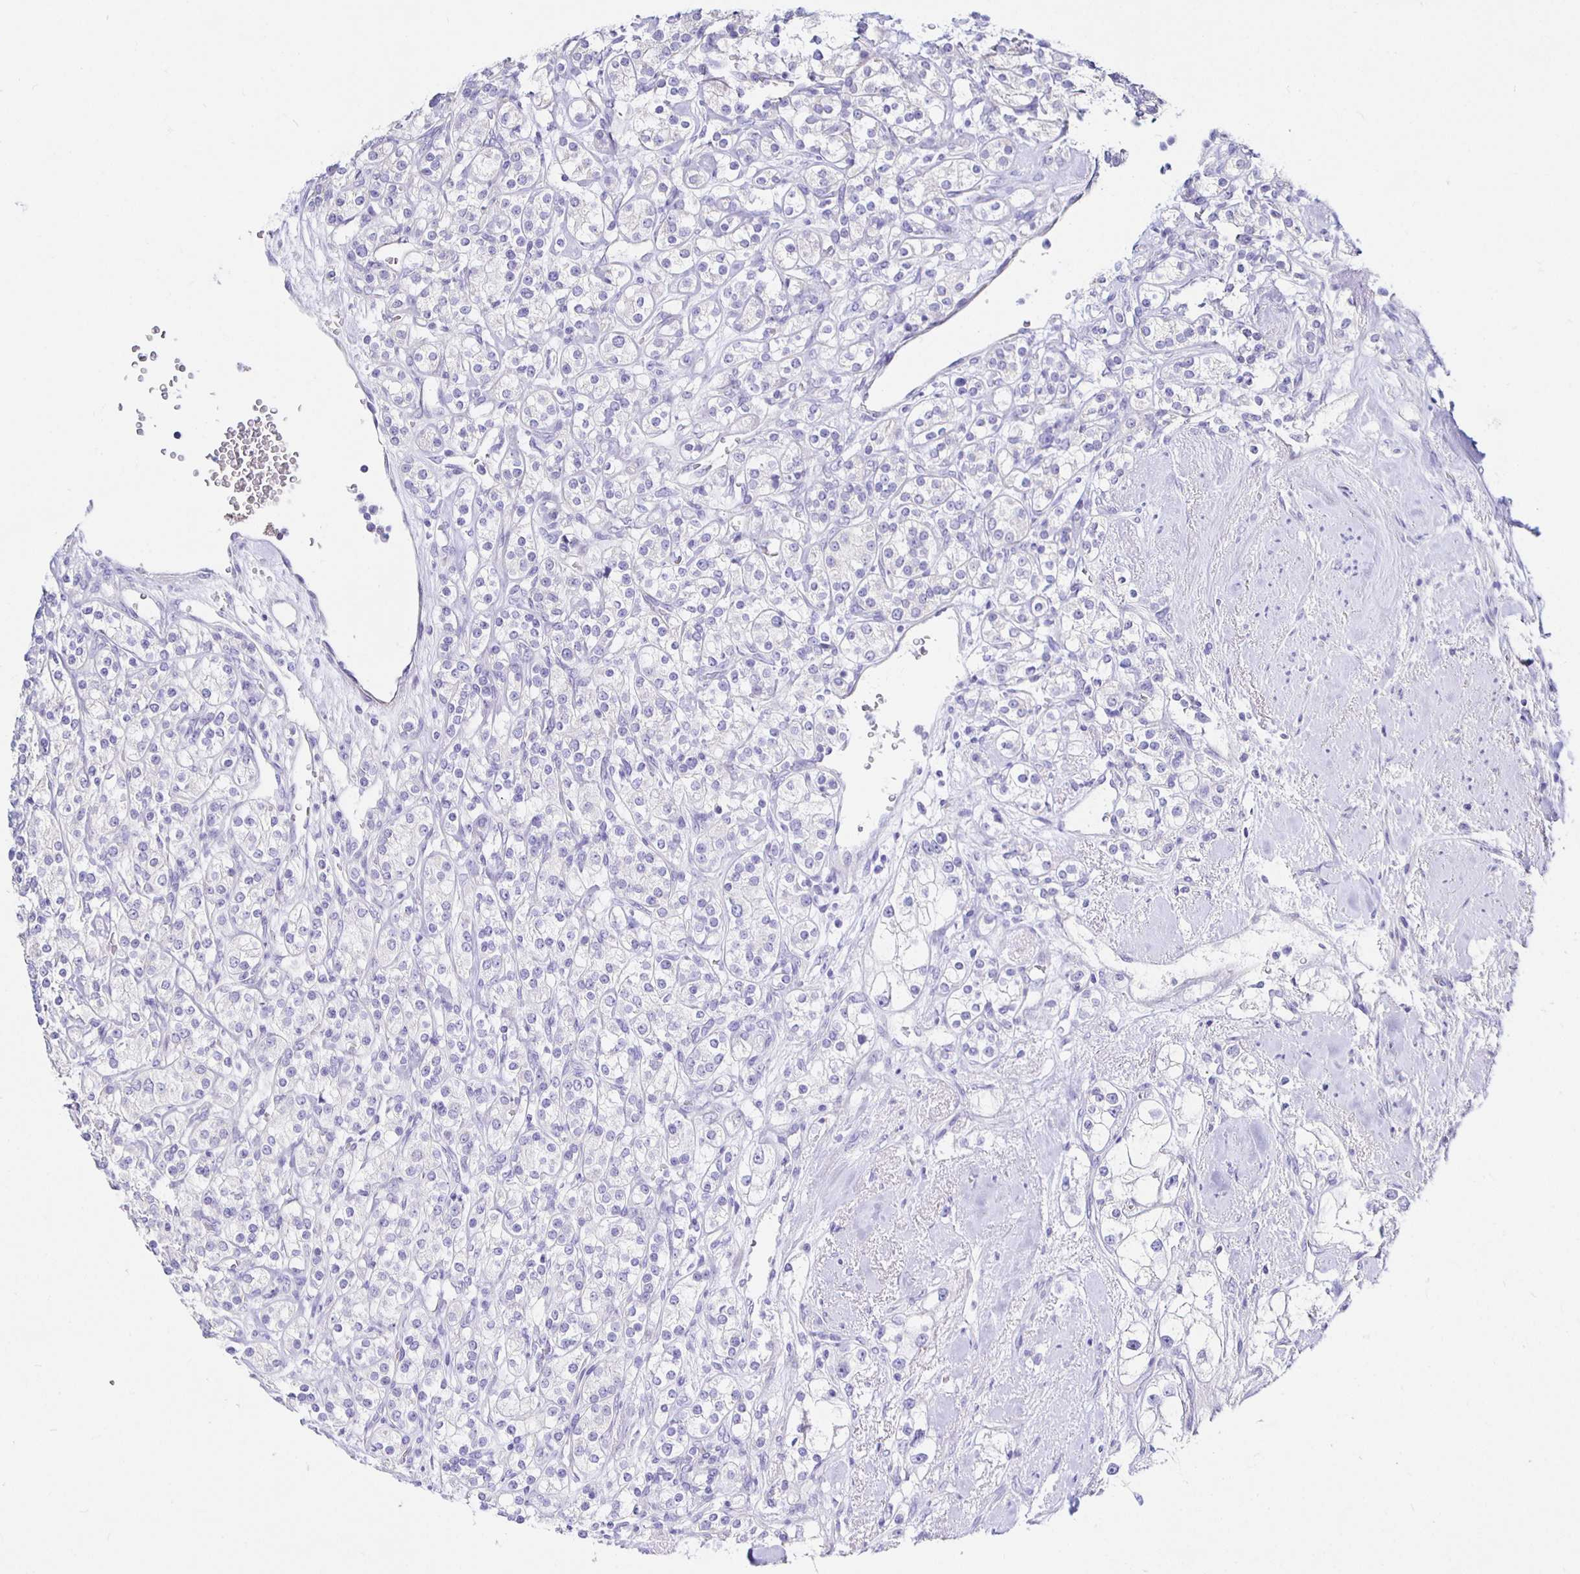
{"staining": {"intensity": "negative", "quantity": "none", "location": "none"}, "tissue": "renal cancer", "cell_type": "Tumor cells", "image_type": "cancer", "snomed": [{"axis": "morphology", "description": "Adenocarcinoma, NOS"}, {"axis": "topography", "description": "Kidney"}], "caption": "This histopathology image is of renal adenocarcinoma stained with IHC to label a protein in brown with the nuclei are counter-stained blue. There is no staining in tumor cells. (Brightfield microscopy of DAB (3,3'-diaminobenzidine) immunohistochemistry (IHC) at high magnification).", "gene": "UMOD", "patient": {"sex": "male", "age": 77}}